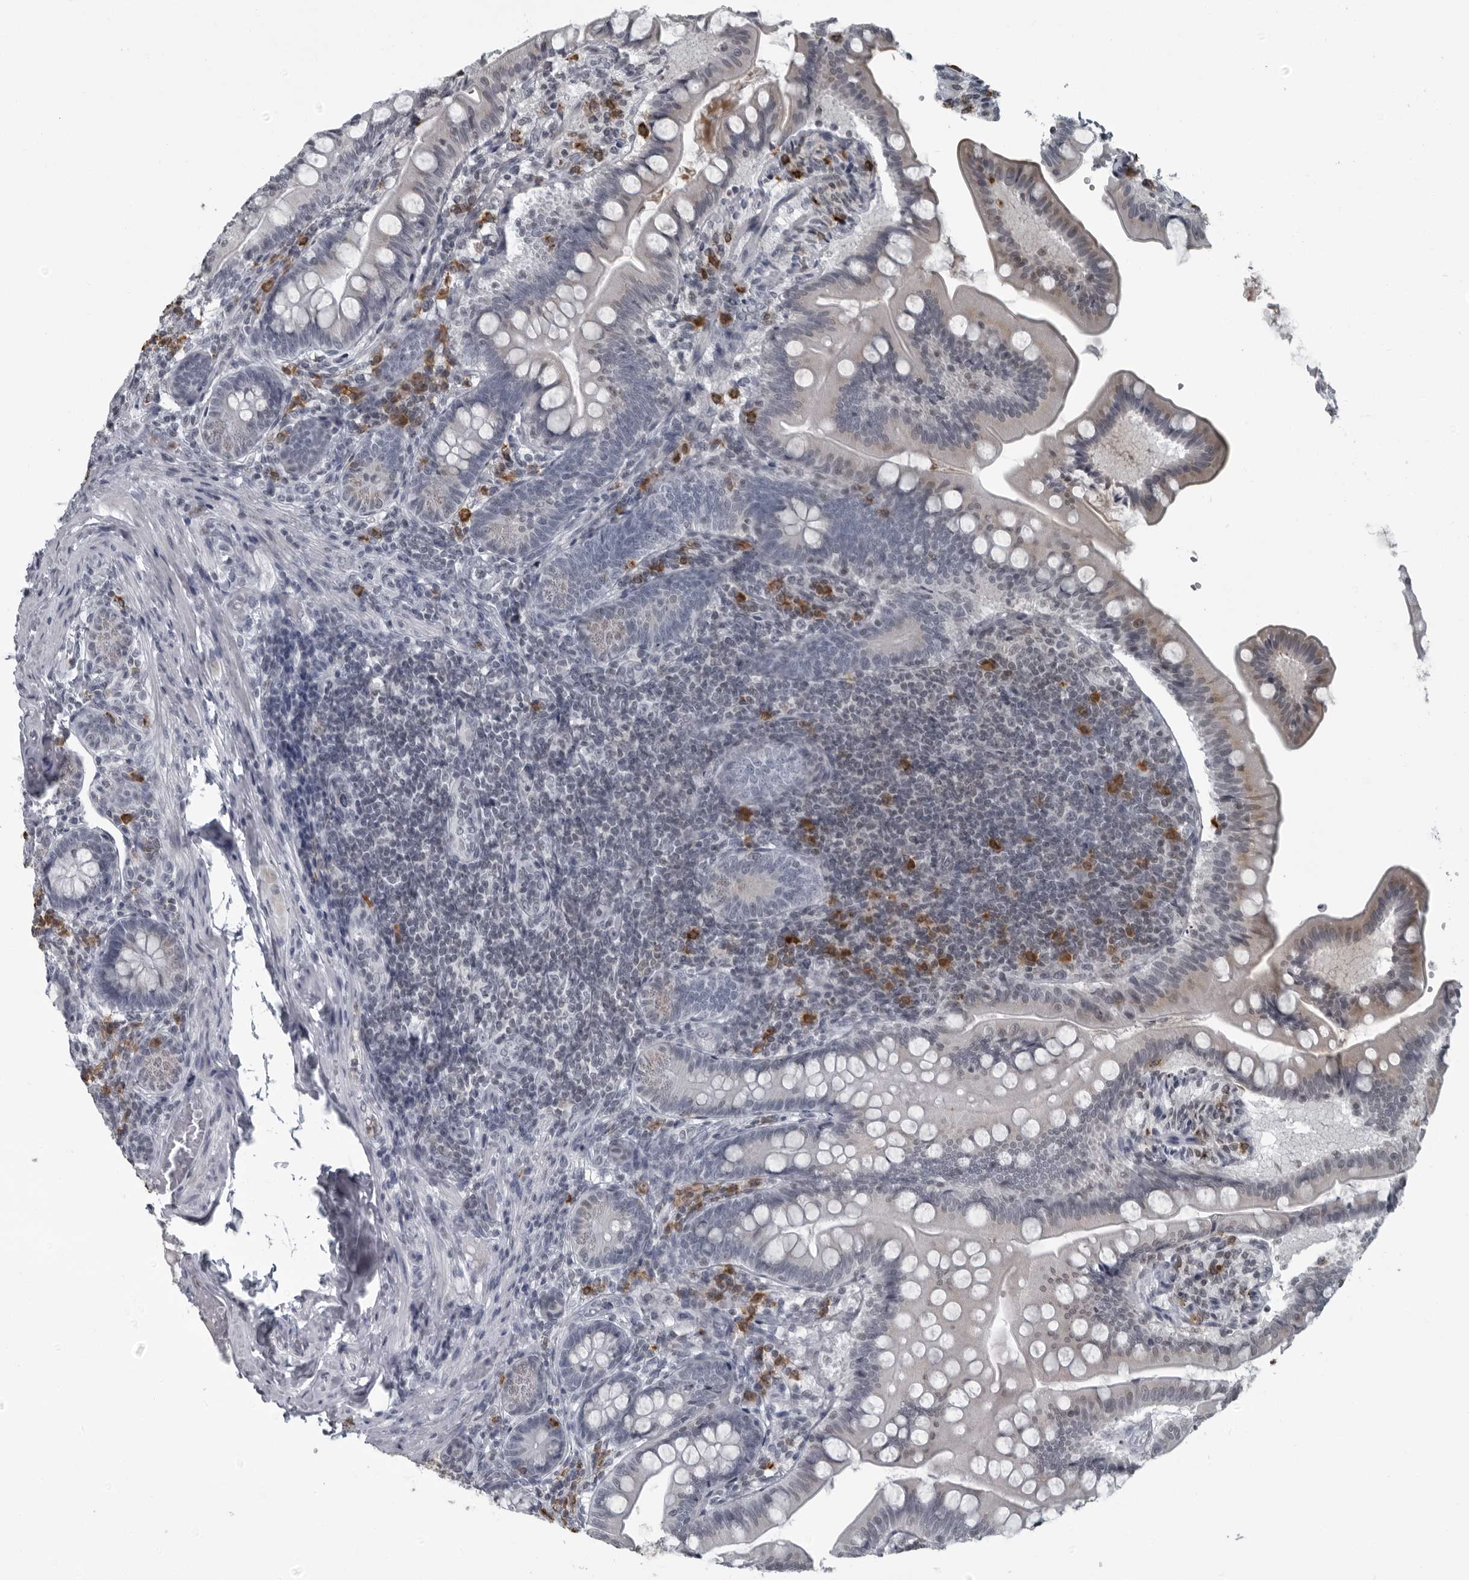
{"staining": {"intensity": "weak", "quantity": "25%-75%", "location": "cytoplasmic/membranous,nuclear"}, "tissue": "small intestine", "cell_type": "Glandular cells", "image_type": "normal", "snomed": [{"axis": "morphology", "description": "Normal tissue, NOS"}, {"axis": "topography", "description": "Small intestine"}], "caption": "IHC photomicrograph of benign small intestine stained for a protein (brown), which reveals low levels of weak cytoplasmic/membranous,nuclear expression in about 25%-75% of glandular cells.", "gene": "RTCA", "patient": {"sex": "male", "age": 7}}